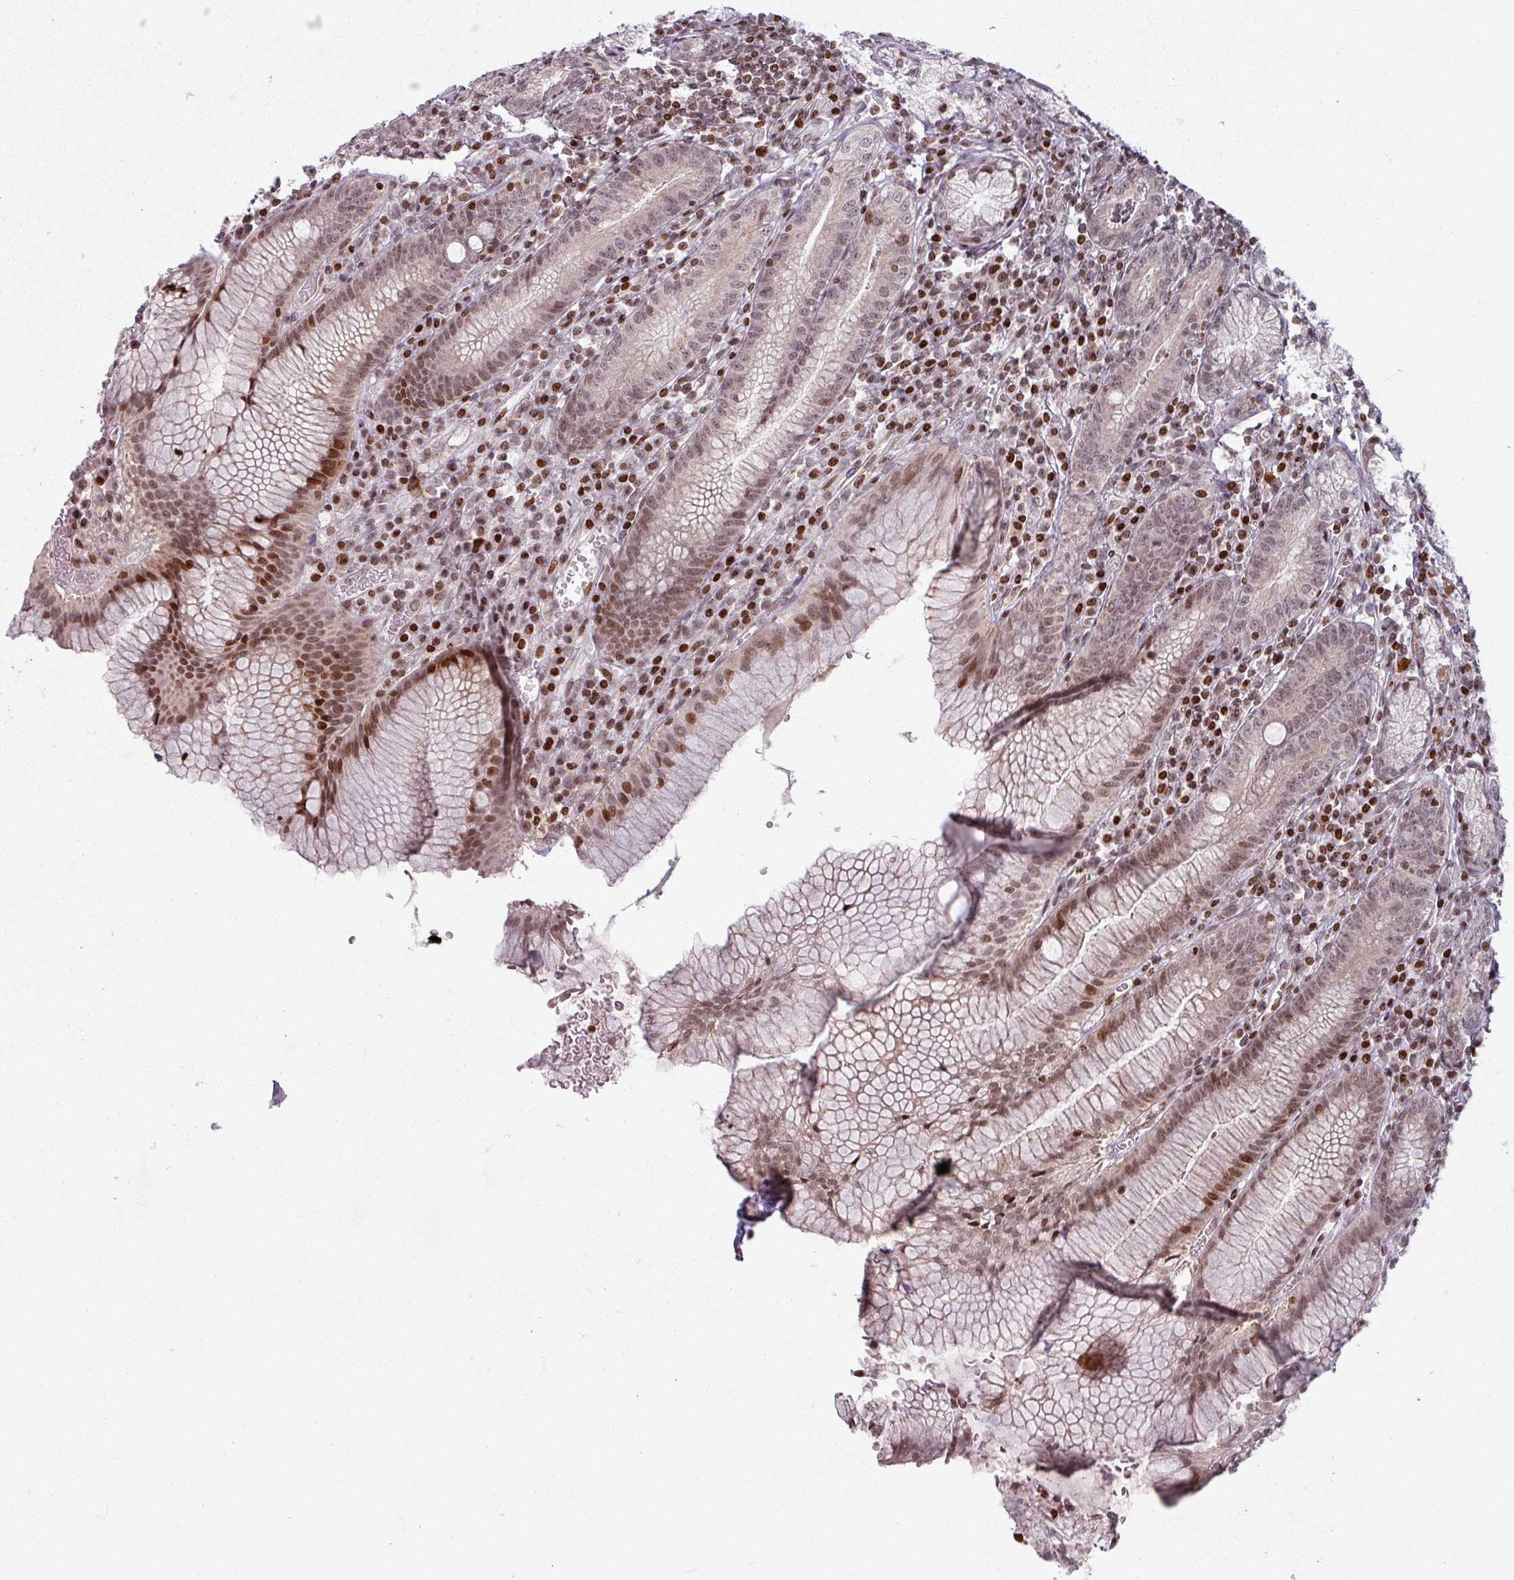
{"staining": {"intensity": "moderate", "quantity": ">75%", "location": "nuclear"}, "tissue": "stomach", "cell_type": "Glandular cells", "image_type": "normal", "snomed": [{"axis": "morphology", "description": "Normal tissue, NOS"}, {"axis": "topography", "description": "Stomach"}], "caption": "The histopathology image displays immunohistochemical staining of unremarkable stomach. There is moderate nuclear staining is present in approximately >75% of glandular cells. The staining was performed using DAB (3,3'-diaminobenzidine), with brown indicating positive protein expression. Nuclei are stained blue with hematoxylin.", "gene": "NCOR1", "patient": {"sex": "male", "age": 55}}